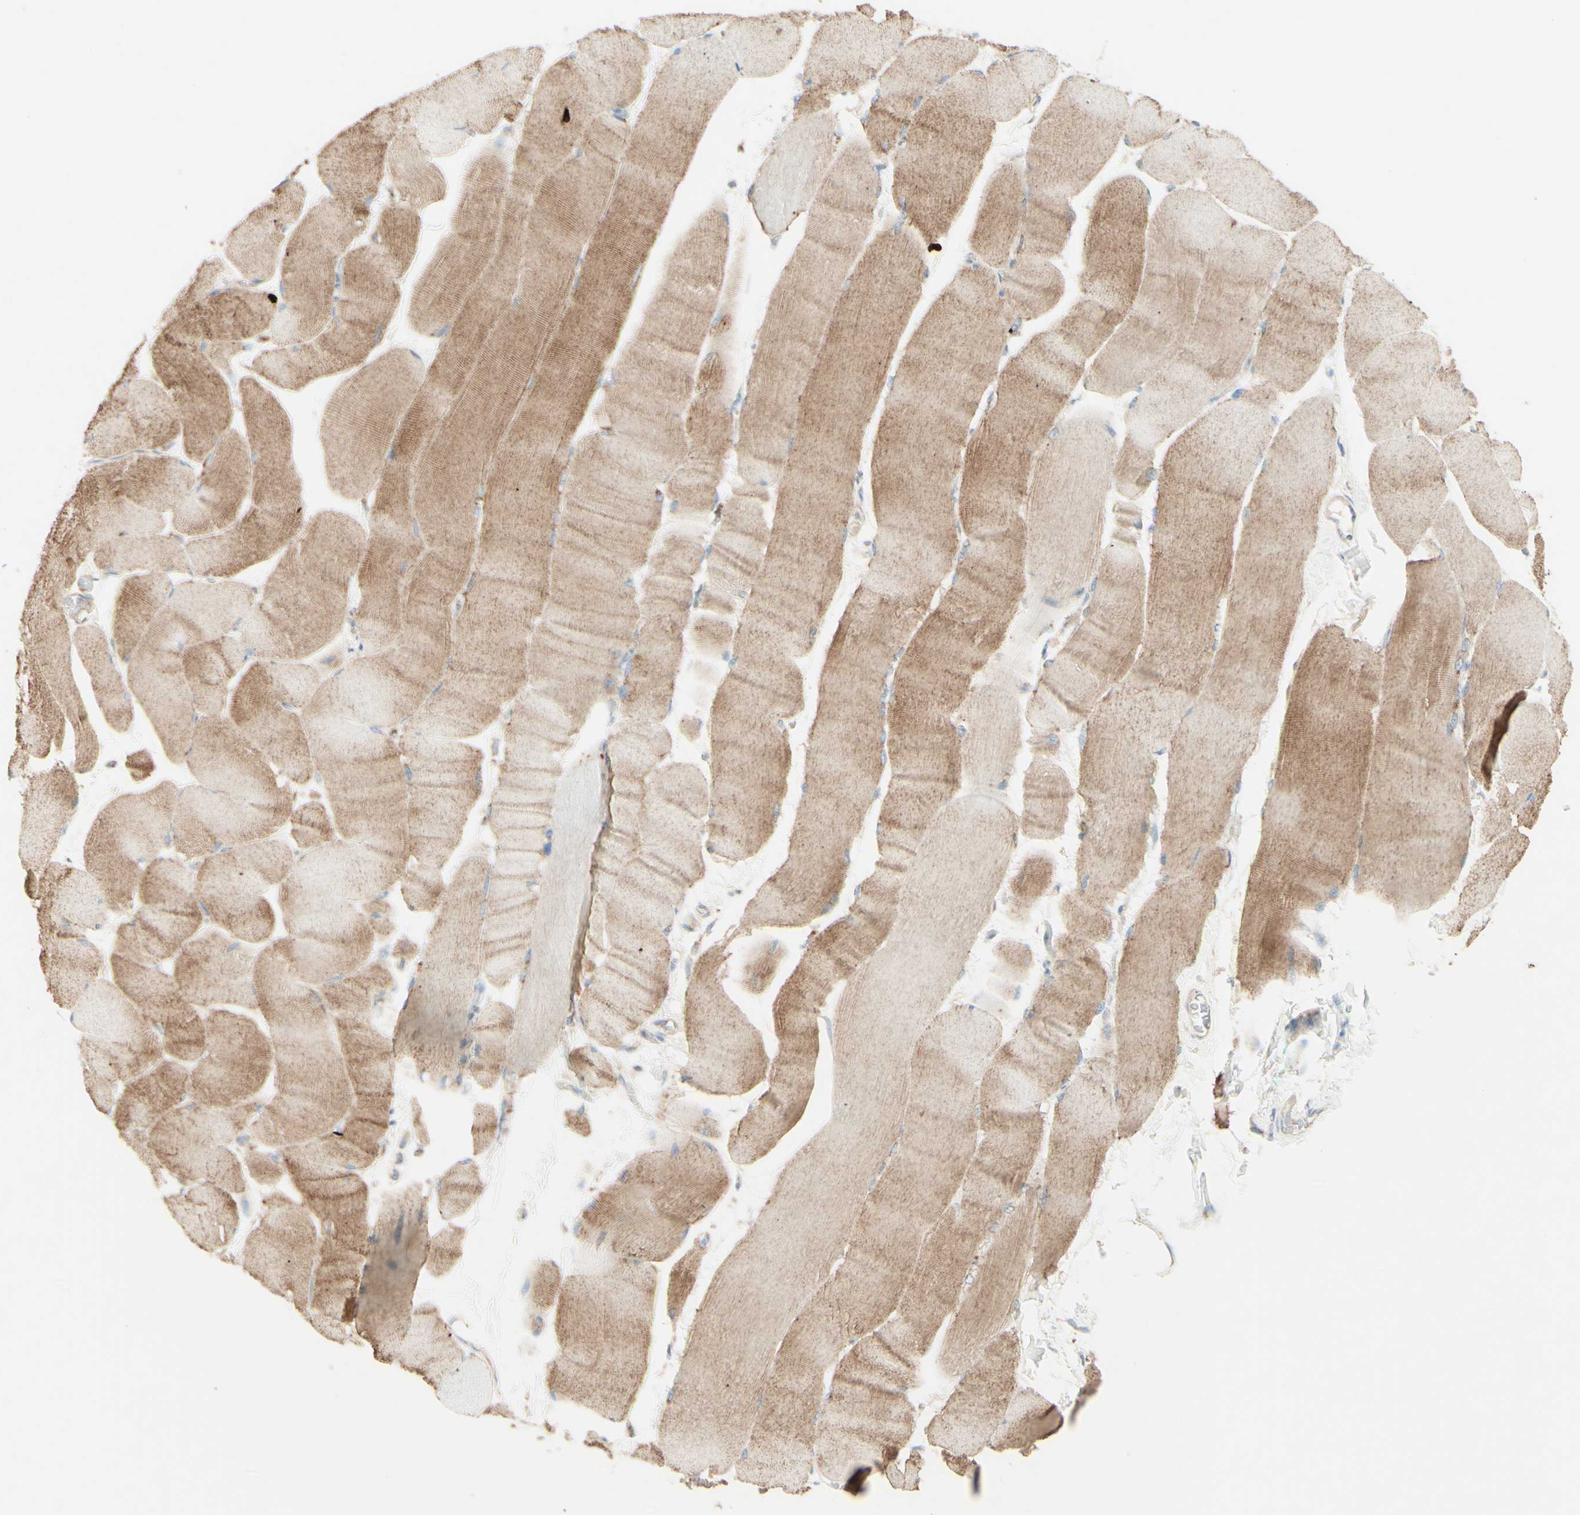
{"staining": {"intensity": "moderate", "quantity": ">75%", "location": "cytoplasmic/membranous"}, "tissue": "skeletal muscle", "cell_type": "Myocytes", "image_type": "normal", "snomed": [{"axis": "morphology", "description": "Normal tissue, NOS"}, {"axis": "morphology", "description": "Squamous cell carcinoma, NOS"}, {"axis": "topography", "description": "Skeletal muscle"}], "caption": "Myocytes exhibit moderate cytoplasmic/membranous staining in approximately >75% of cells in normal skeletal muscle.", "gene": "MTM1", "patient": {"sex": "male", "age": 51}}